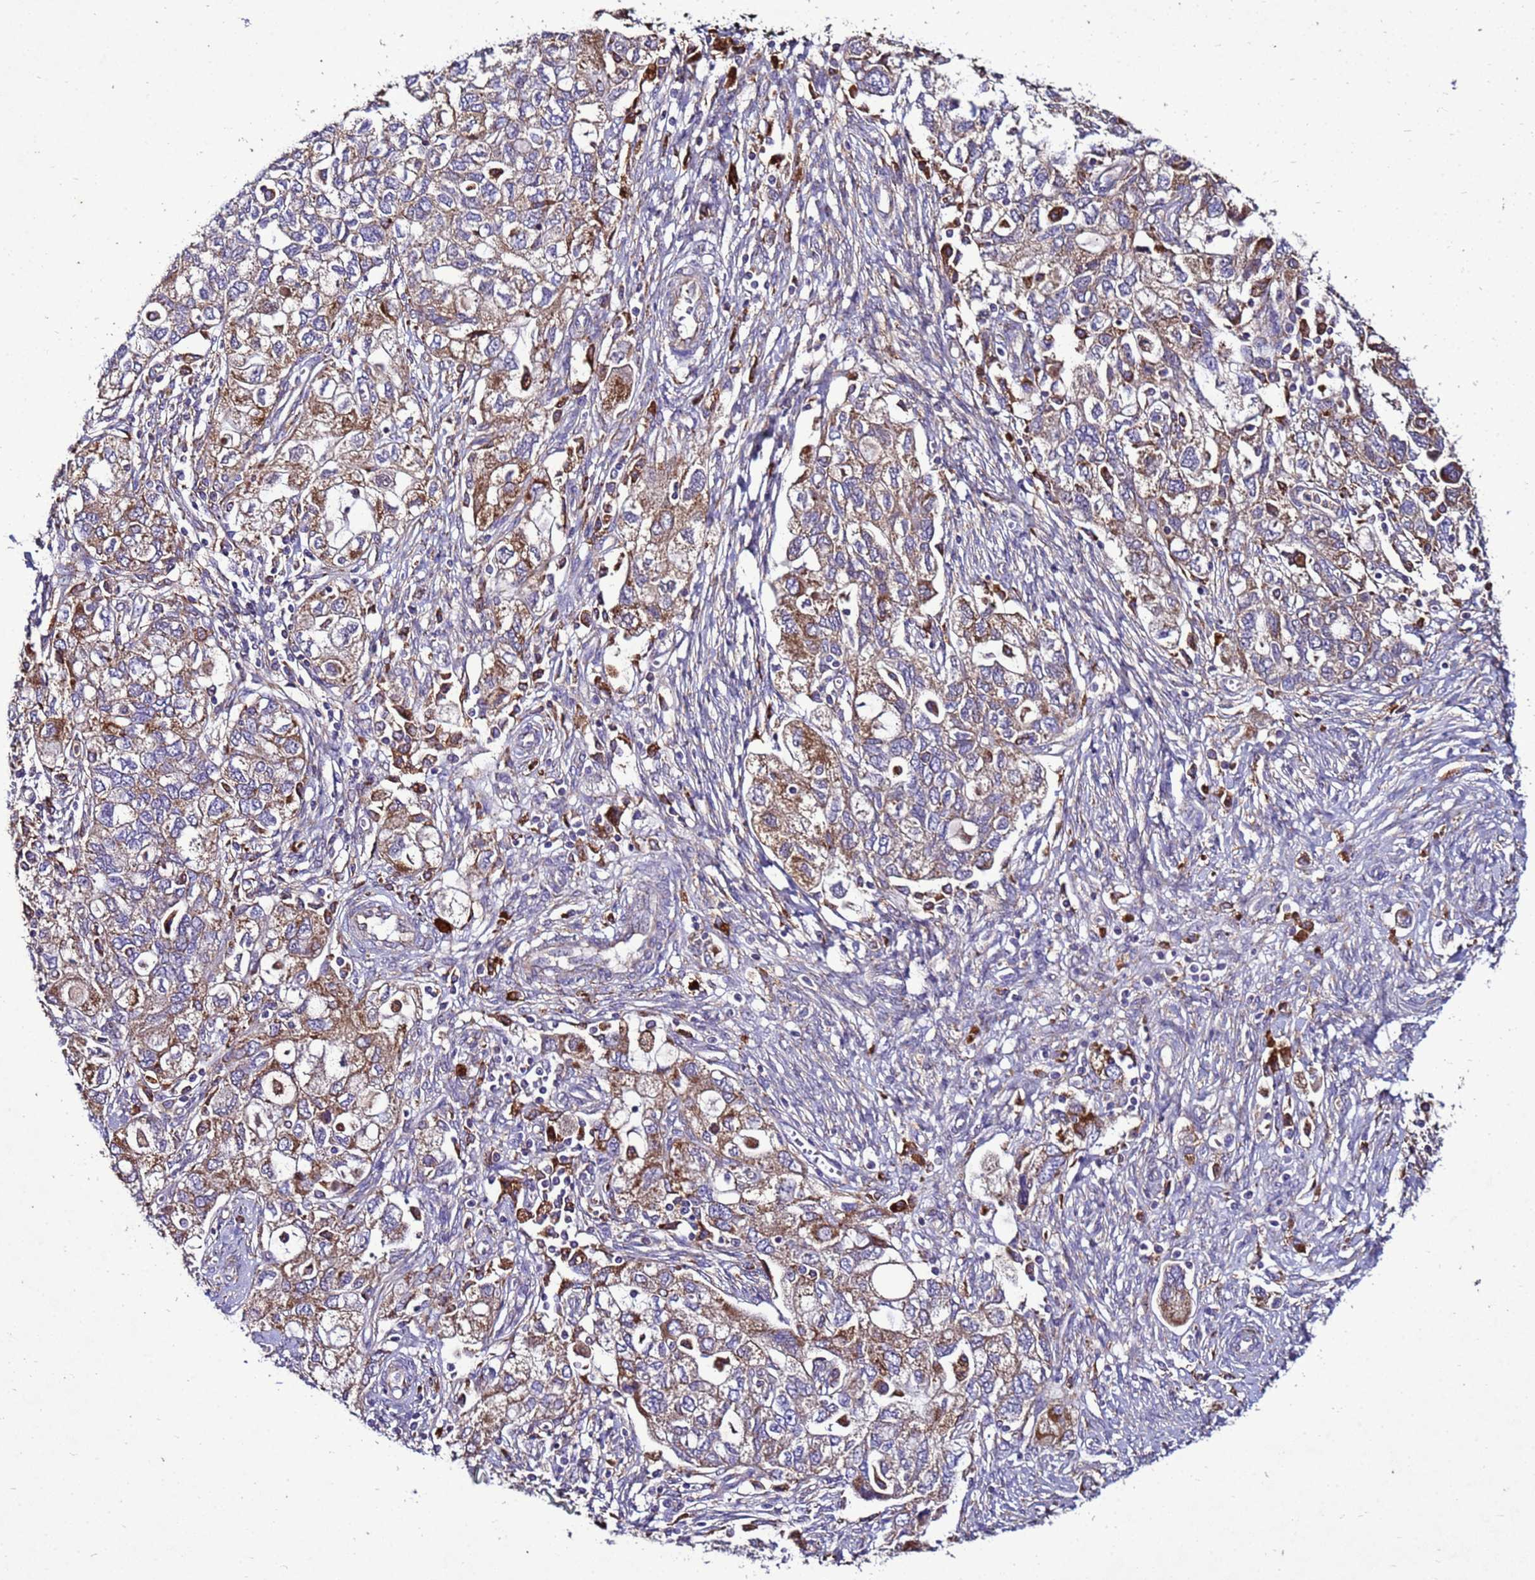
{"staining": {"intensity": "moderate", "quantity": ">75%", "location": "cytoplasmic/membranous"}, "tissue": "ovarian cancer", "cell_type": "Tumor cells", "image_type": "cancer", "snomed": [{"axis": "morphology", "description": "Carcinoma, NOS"}, {"axis": "morphology", "description": "Cystadenocarcinoma, serous, NOS"}, {"axis": "topography", "description": "Ovary"}], "caption": "An image of human ovarian carcinoma stained for a protein demonstrates moderate cytoplasmic/membranous brown staining in tumor cells.", "gene": "ANTKMT", "patient": {"sex": "female", "age": 69}}